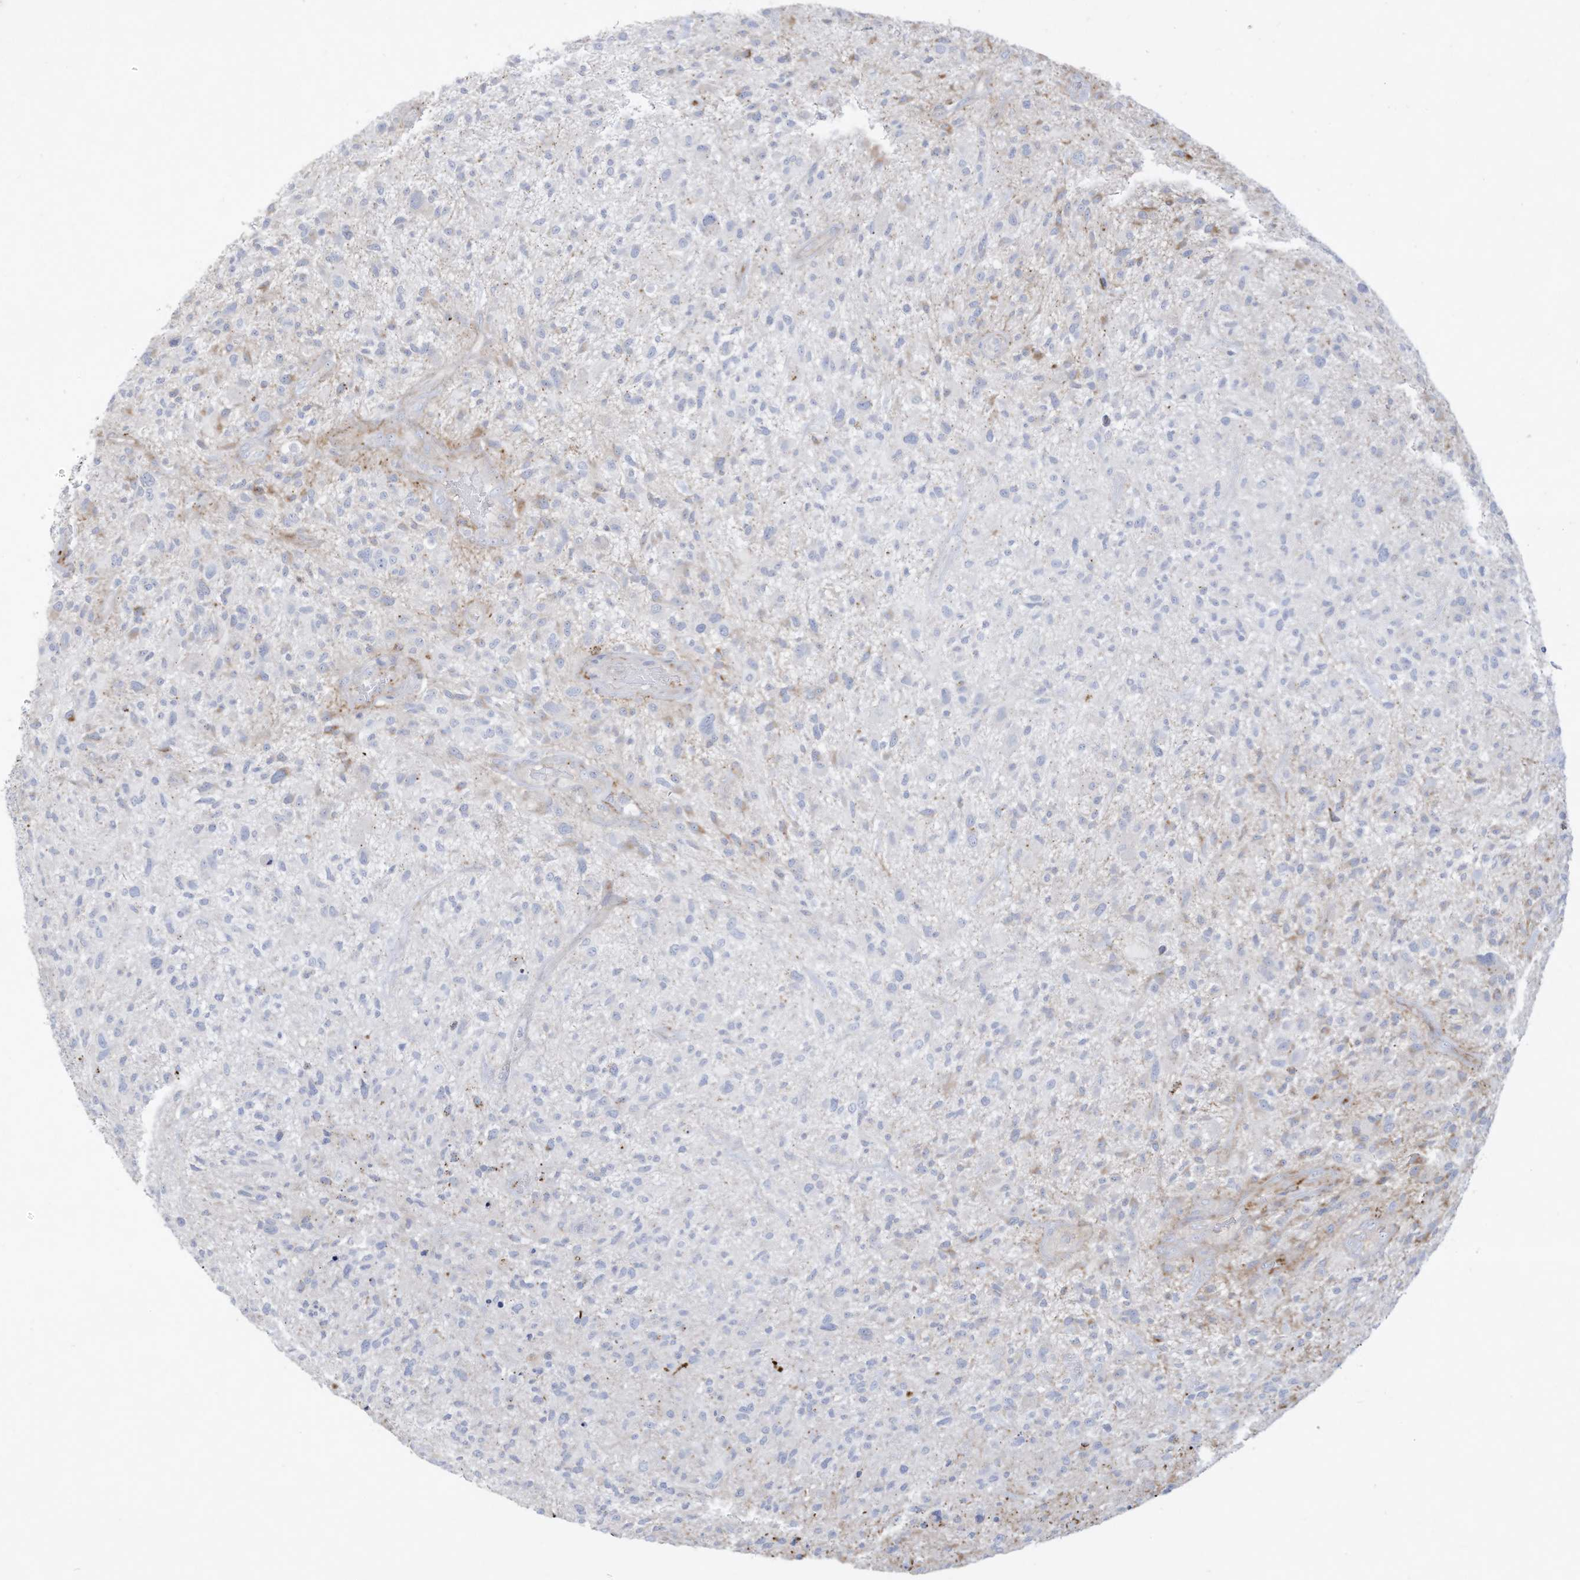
{"staining": {"intensity": "negative", "quantity": "none", "location": "none"}, "tissue": "glioma", "cell_type": "Tumor cells", "image_type": "cancer", "snomed": [{"axis": "morphology", "description": "Glioma, malignant, High grade"}, {"axis": "topography", "description": "Brain"}], "caption": "Immunohistochemistry (IHC) of glioma reveals no staining in tumor cells.", "gene": "THNSL2", "patient": {"sex": "male", "age": 47}}